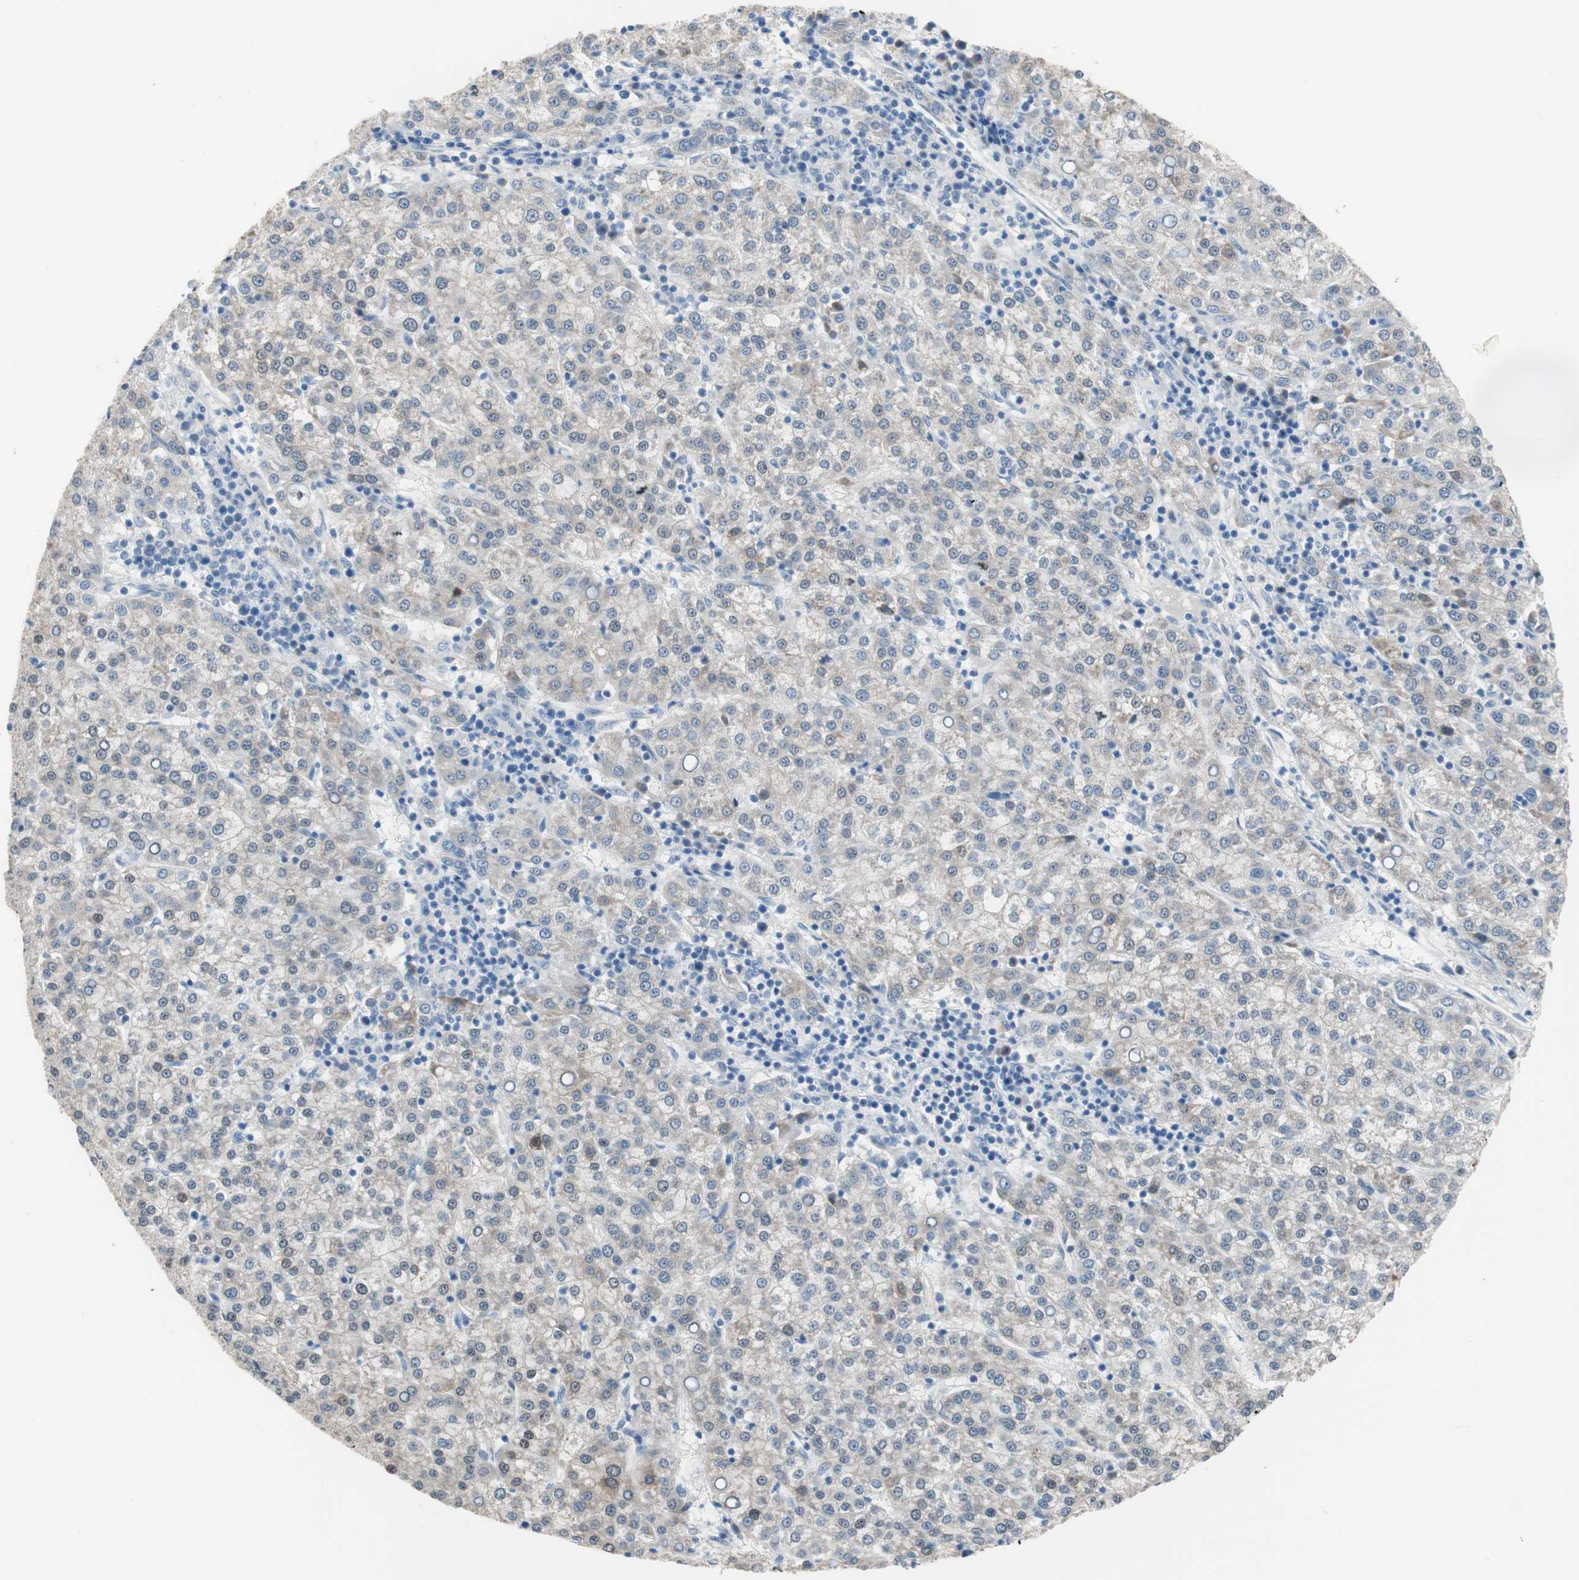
{"staining": {"intensity": "weak", "quantity": "25%-75%", "location": "cytoplasmic/membranous"}, "tissue": "liver cancer", "cell_type": "Tumor cells", "image_type": "cancer", "snomed": [{"axis": "morphology", "description": "Carcinoma, Hepatocellular, NOS"}, {"axis": "topography", "description": "Liver"}], "caption": "Protein analysis of liver hepatocellular carcinoma tissue displays weak cytoplasmic/membranous expression in approximately 25%-75% of tumor cells.", "gene": "GRHL1", "patient": {"sex": "female", "age": 58}}